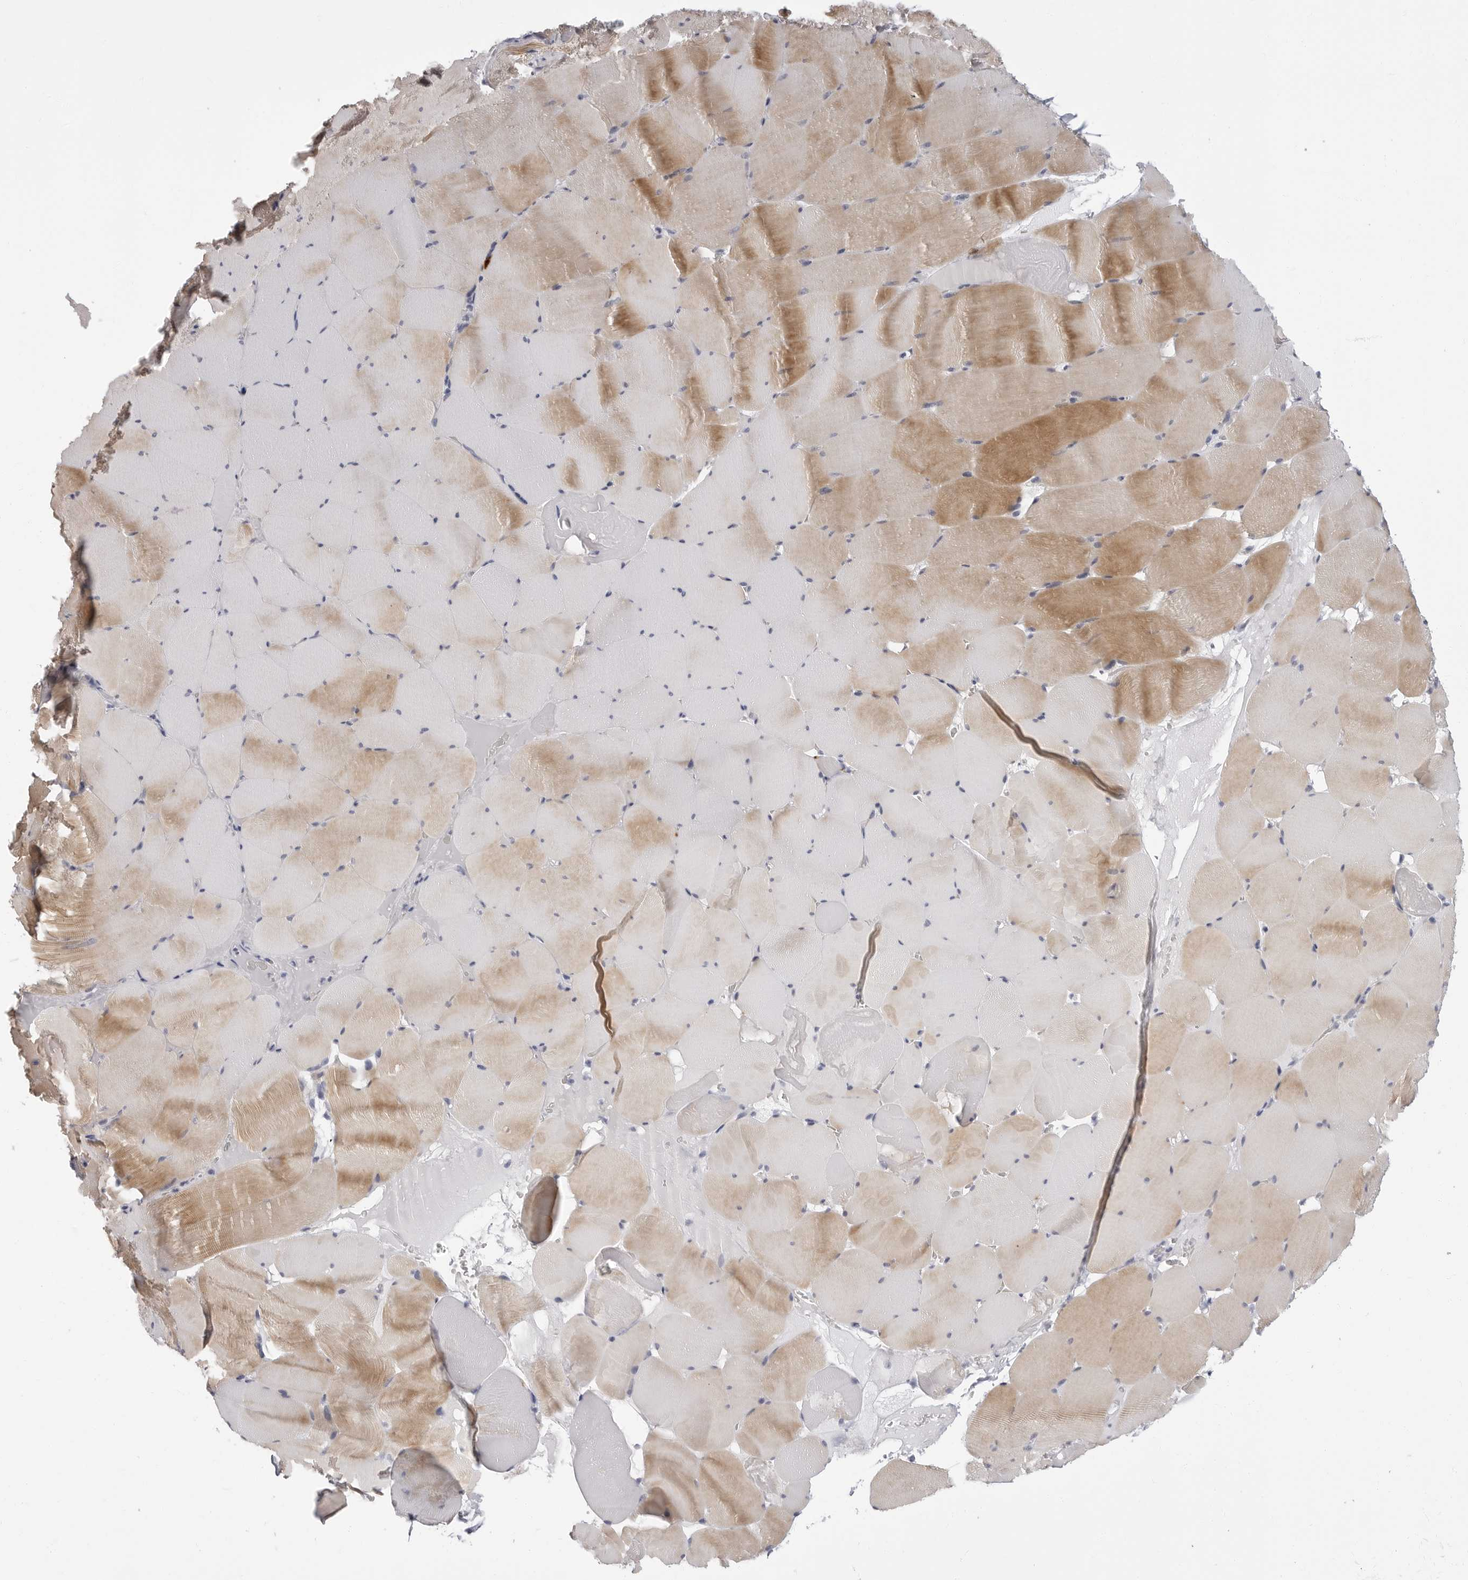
{"staining": {"intensity": "moderate", "quantity": "25%-75%", "location": "cytoplasmic/membranous"}, "tissue": "skeletal muscle", "cell_type": "Myocytes", "image_type": "normal", "snomed": [{"axis": "morphology", "description": "Normal tissue, NOS"}, {"axis": "topography", "description": "Skeletal muscle"}], "caption": "Immunohistochemical staining of unremarkable human skeletal muscle shows medium levels of moderate cytoplasmic/membranous expression in about 25%-75% of myocytes. (Brightfield microscopy of DAB IHC at high magnification).", "gene": "ERICH3", "patient": {"sex": "male", "age": 62}}